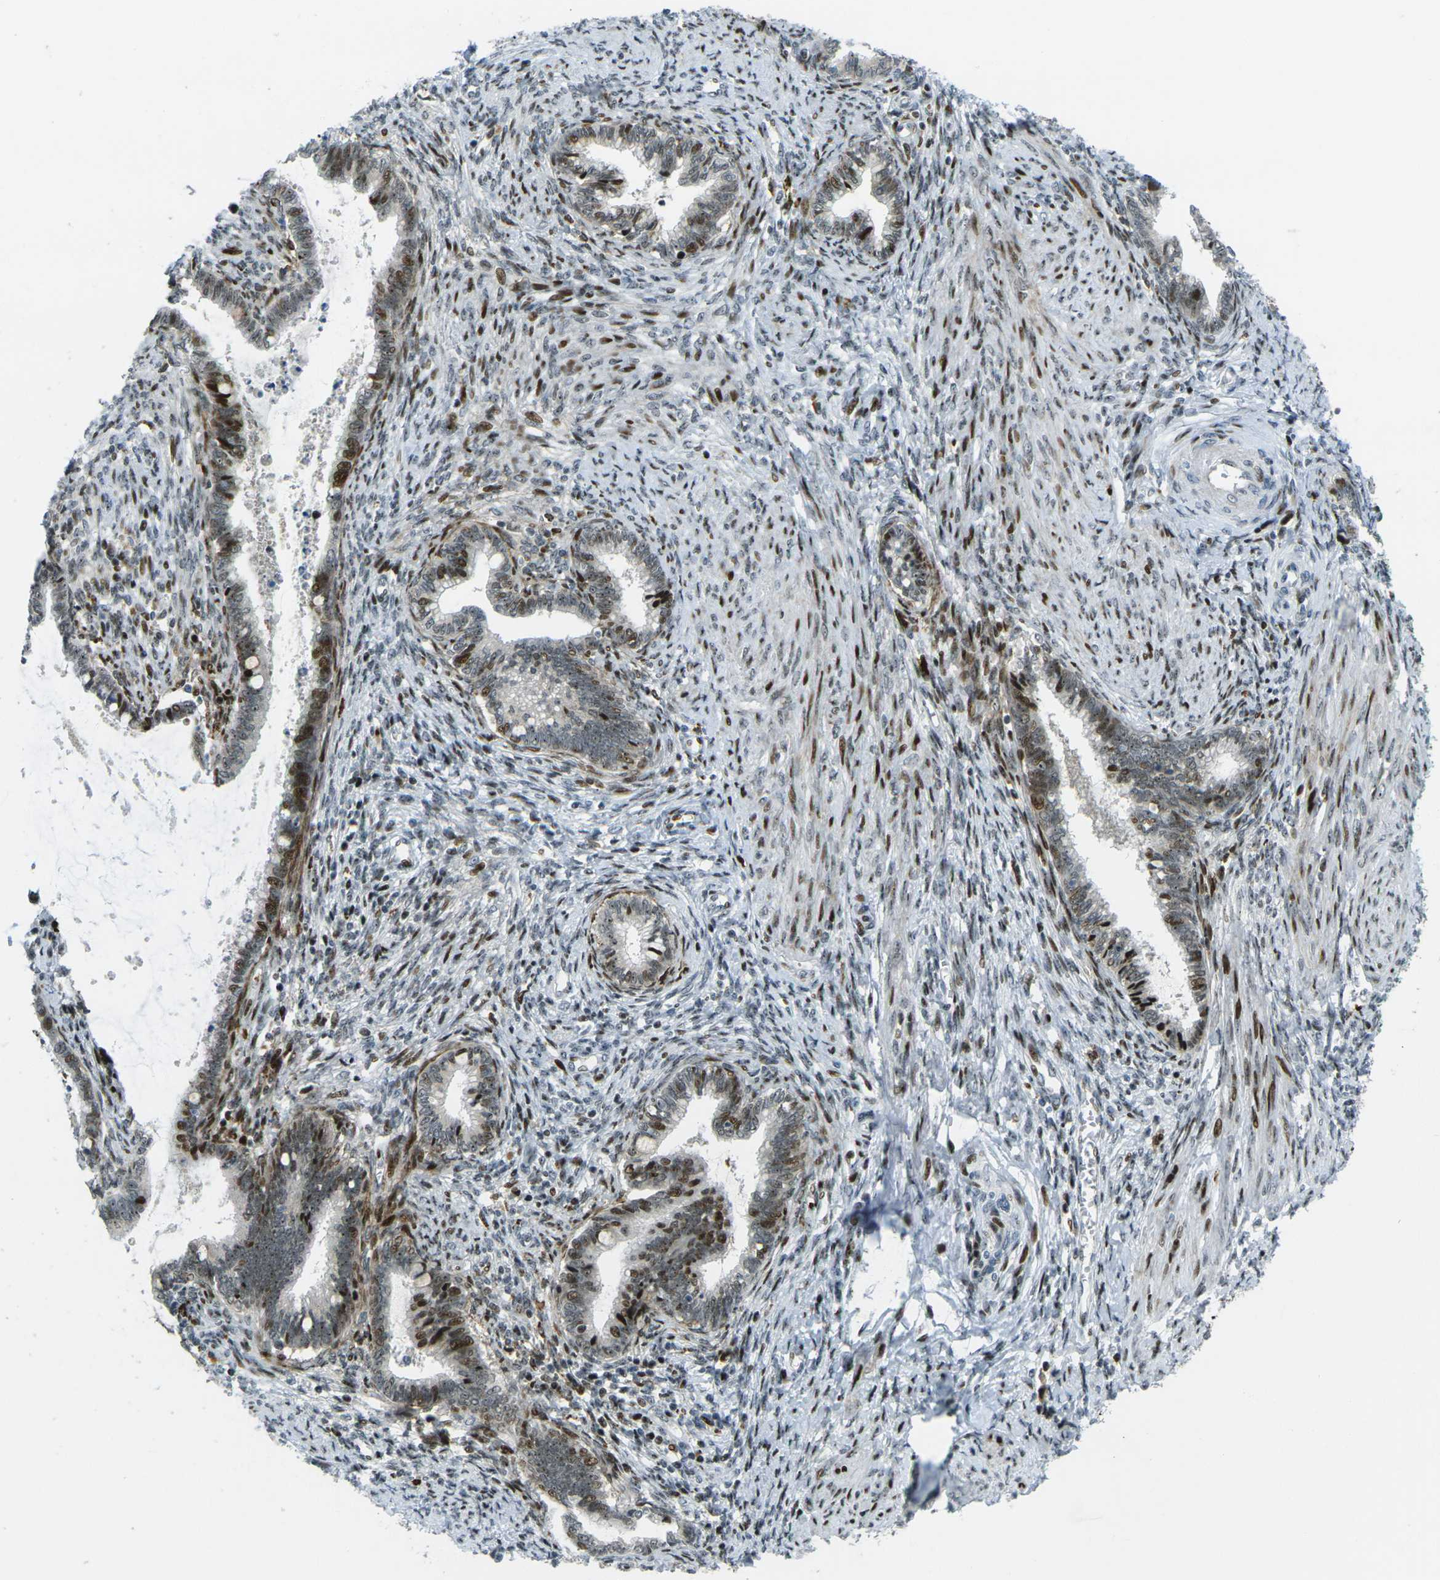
{"staining": {"intensity": "strong", "quantity": ">75%", "location": "nuclear"}, "tissue": "cervical cancer", "cell_type": "Tumor cells", "image_type": "cancer", "snomed": [{"axis": "morphology", "description": "Adenocarcinoma, NOS"}, {"axis": "topography", "description": "Cervix"}], "caption": "A brown stain highlights strong nuclear positivity of a protein in cervical cancer (adenocarcinoma) tumor cells.", "gene": "UBE2C", "patient": {"sex": "female", "age": 44}}